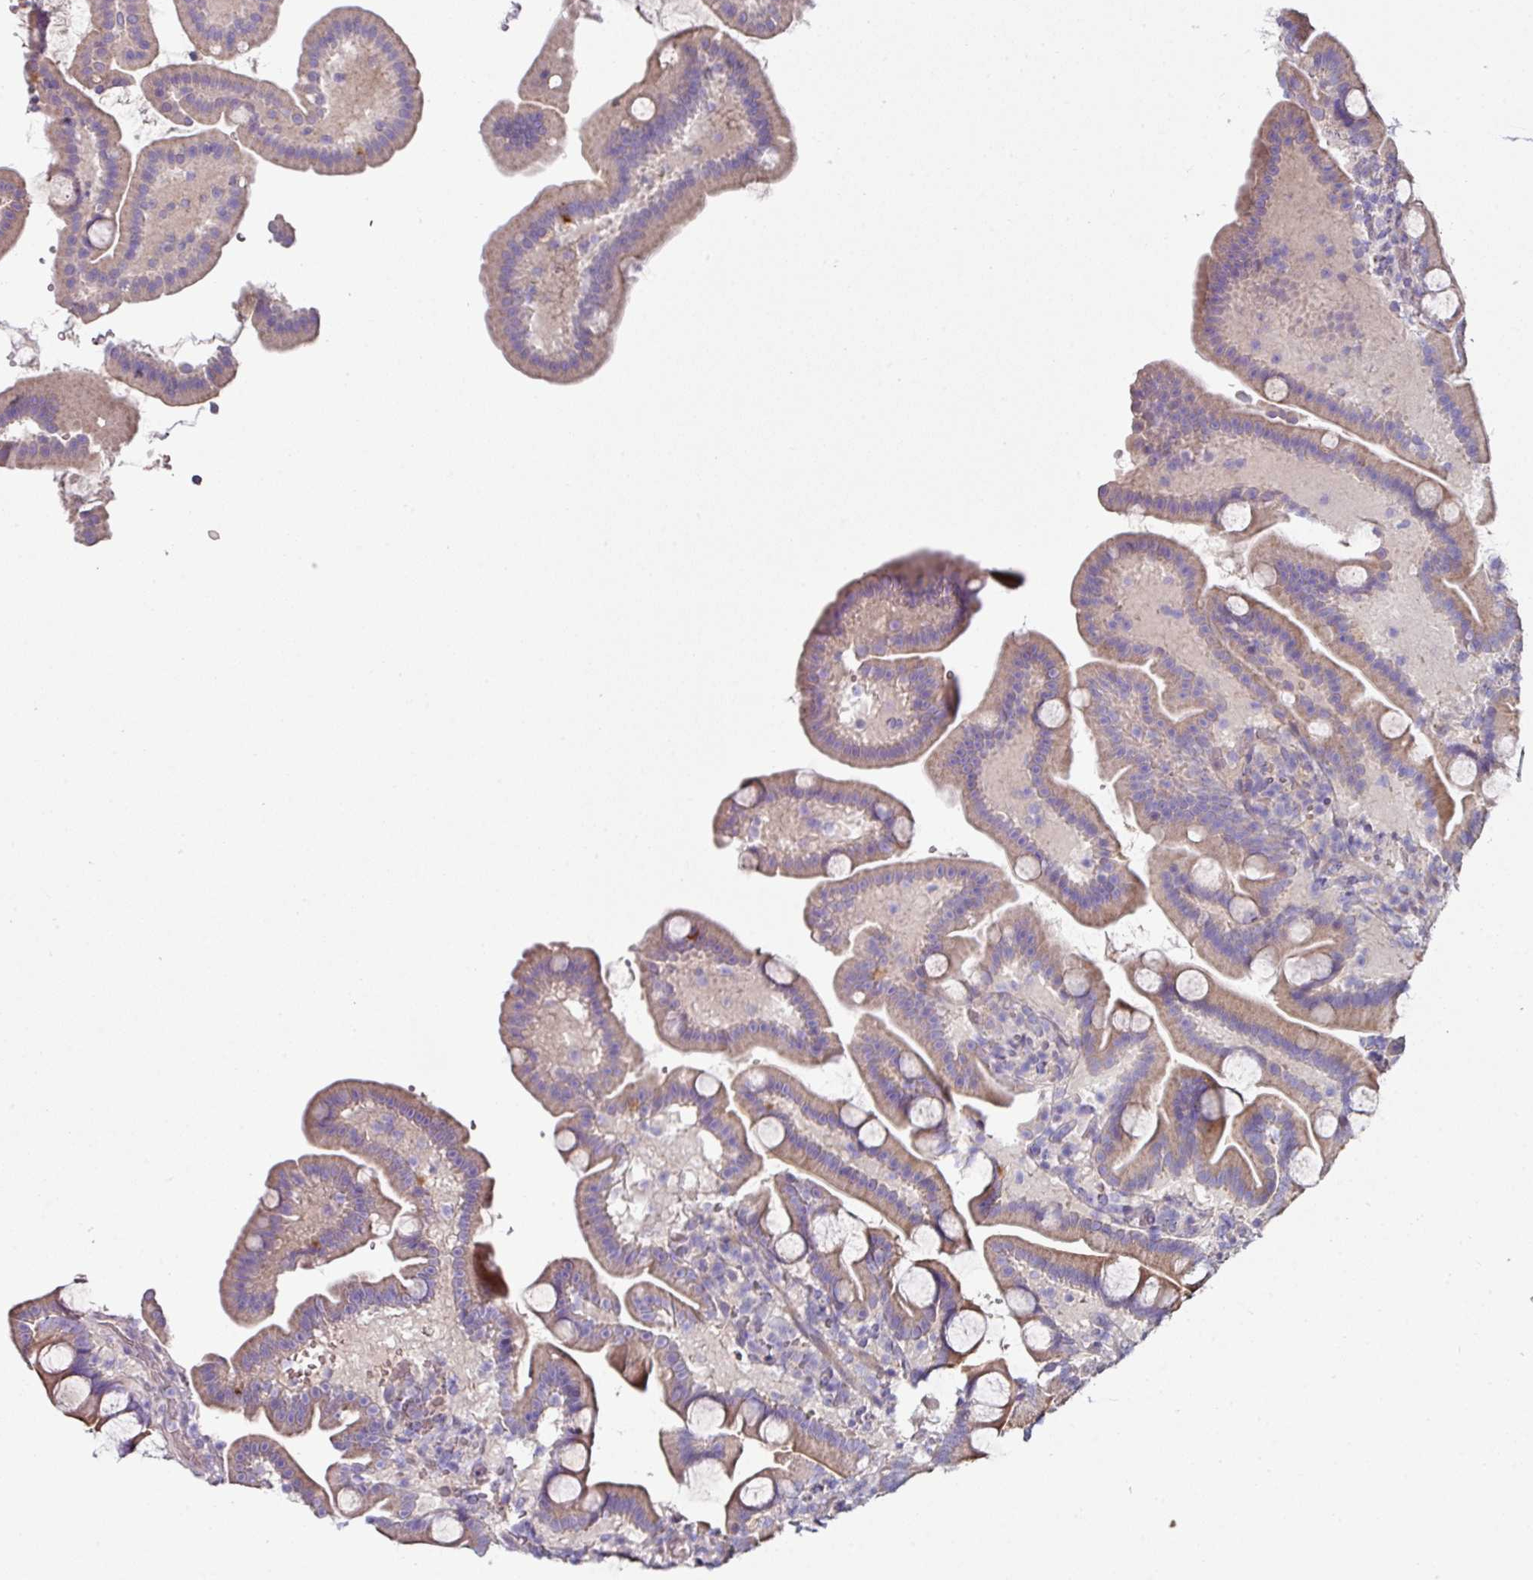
{"staining": {"intensity": "weak", "quantity": "25%-75%", "location": "cytoplasmic/membranous"}, "tissue": "duodenum", "cell_type": "Glandular cells", "image_type": "normal", "snomed": [{"axis": "morphology", "description": "Normal tissue, NOS"}, {"axis": "topography", "description": "Duodenum"}], "caption": "Immunohistochemical staining of benign human duodenum demonstrates weak cytoplasmic/membranous protein staining in about 25%-75% of glandular cells. The protein of interest is shown in brown color, while the nuclei are stained blue.", "gene": "LRRC9", "patient": {"sex": "male", "age": 55}}